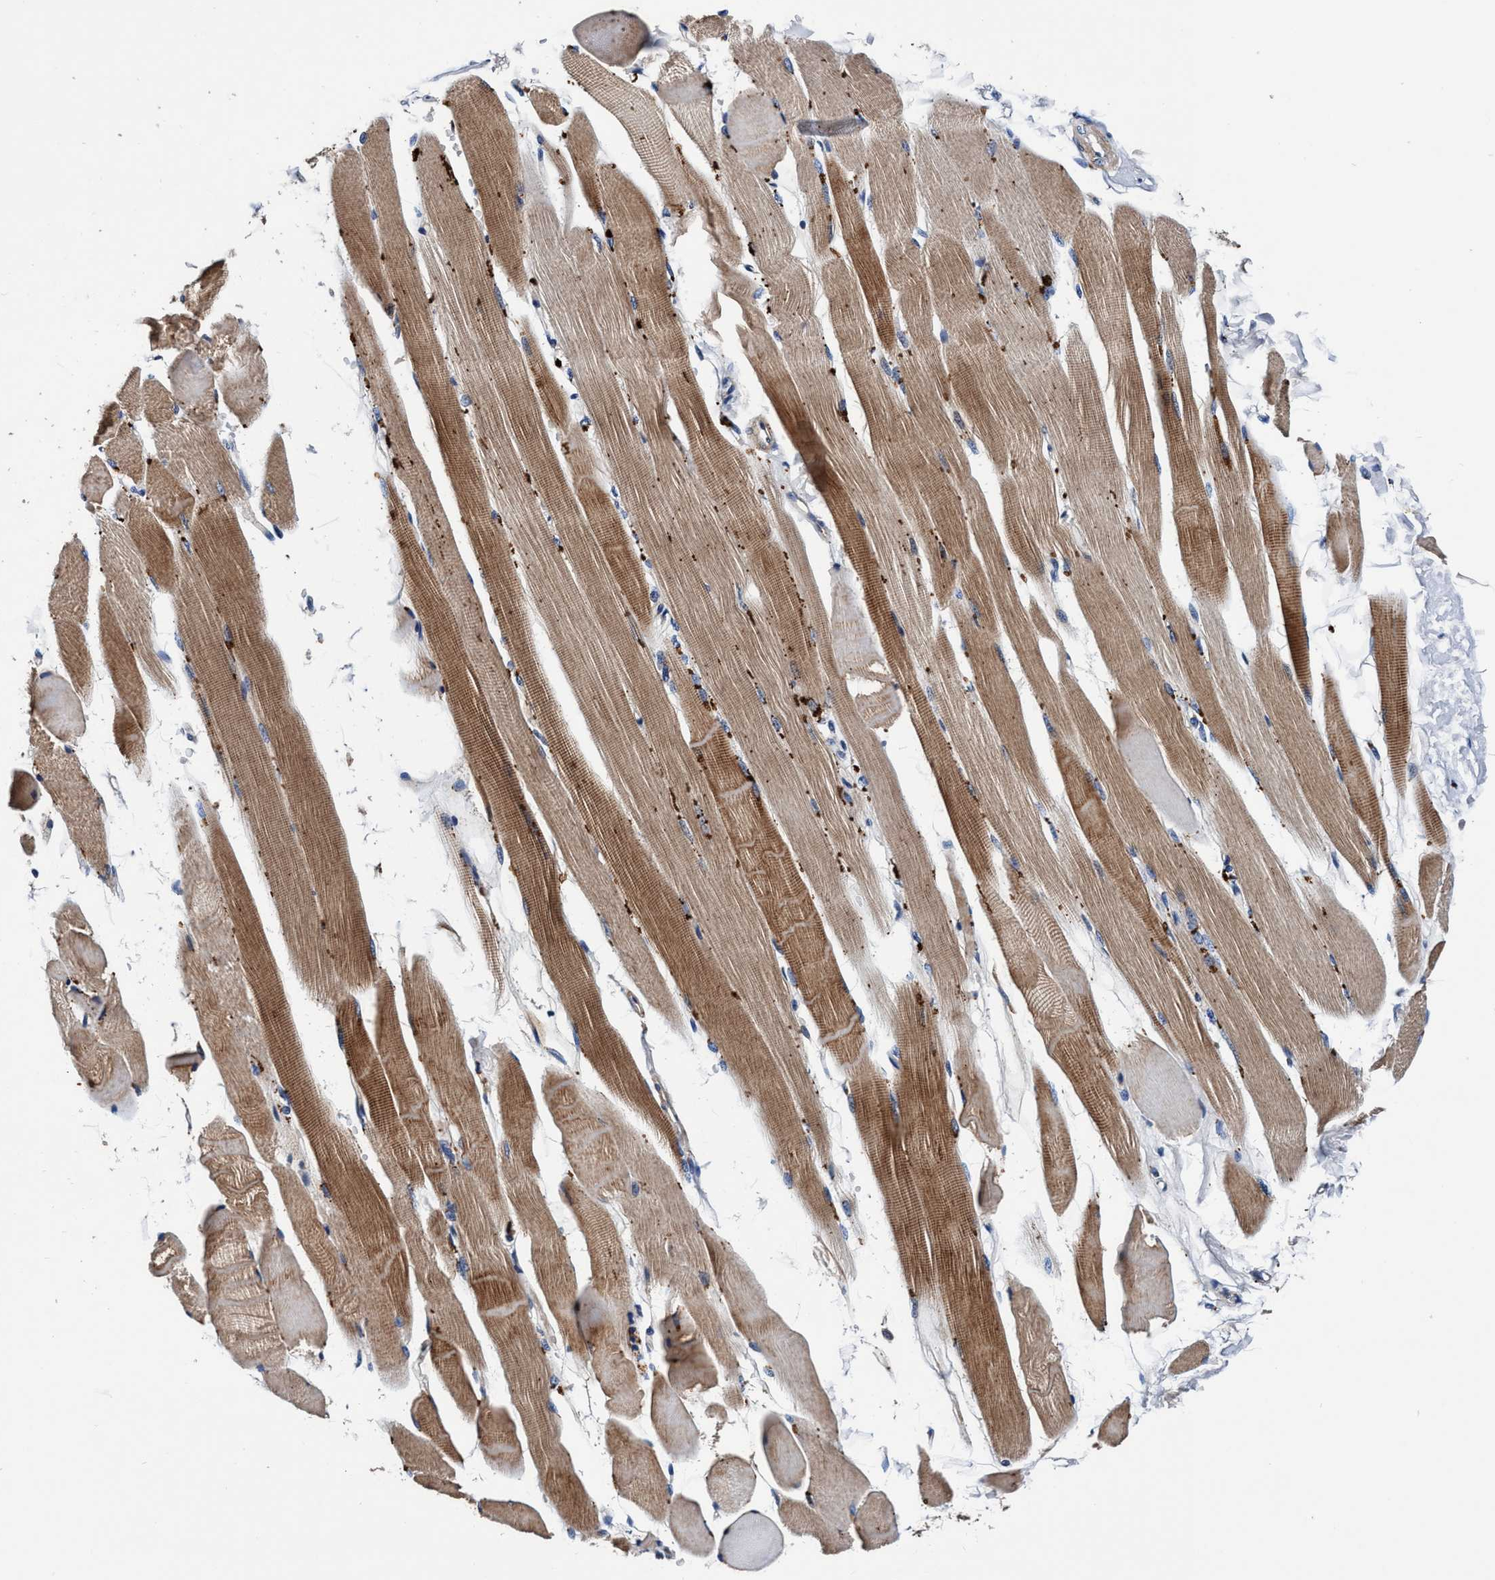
{"staining": {"intensity": "moderate", "quantity": ">75%", "location": "cytoplasmic/membranous"}, "tissue": "skeletal muscle", "cell_type": "Myocytes", "image_type": "normal", "snomed": [{"axis": "morphology", "description": "Normal tissue, NOS"}, {"axis": "topography", "description": "Skeletal muscle"}, {"axis": "topography", "description": "Peripheral nerve tissue"}], "caption": "Moderate cytoplasmic/membranous expression for a protein is appreciated in about >75% of myocytes of benign skeletal muscle using IHC.", "gene": "RNF208", "patient": {"sex": "female", "age": 84}}